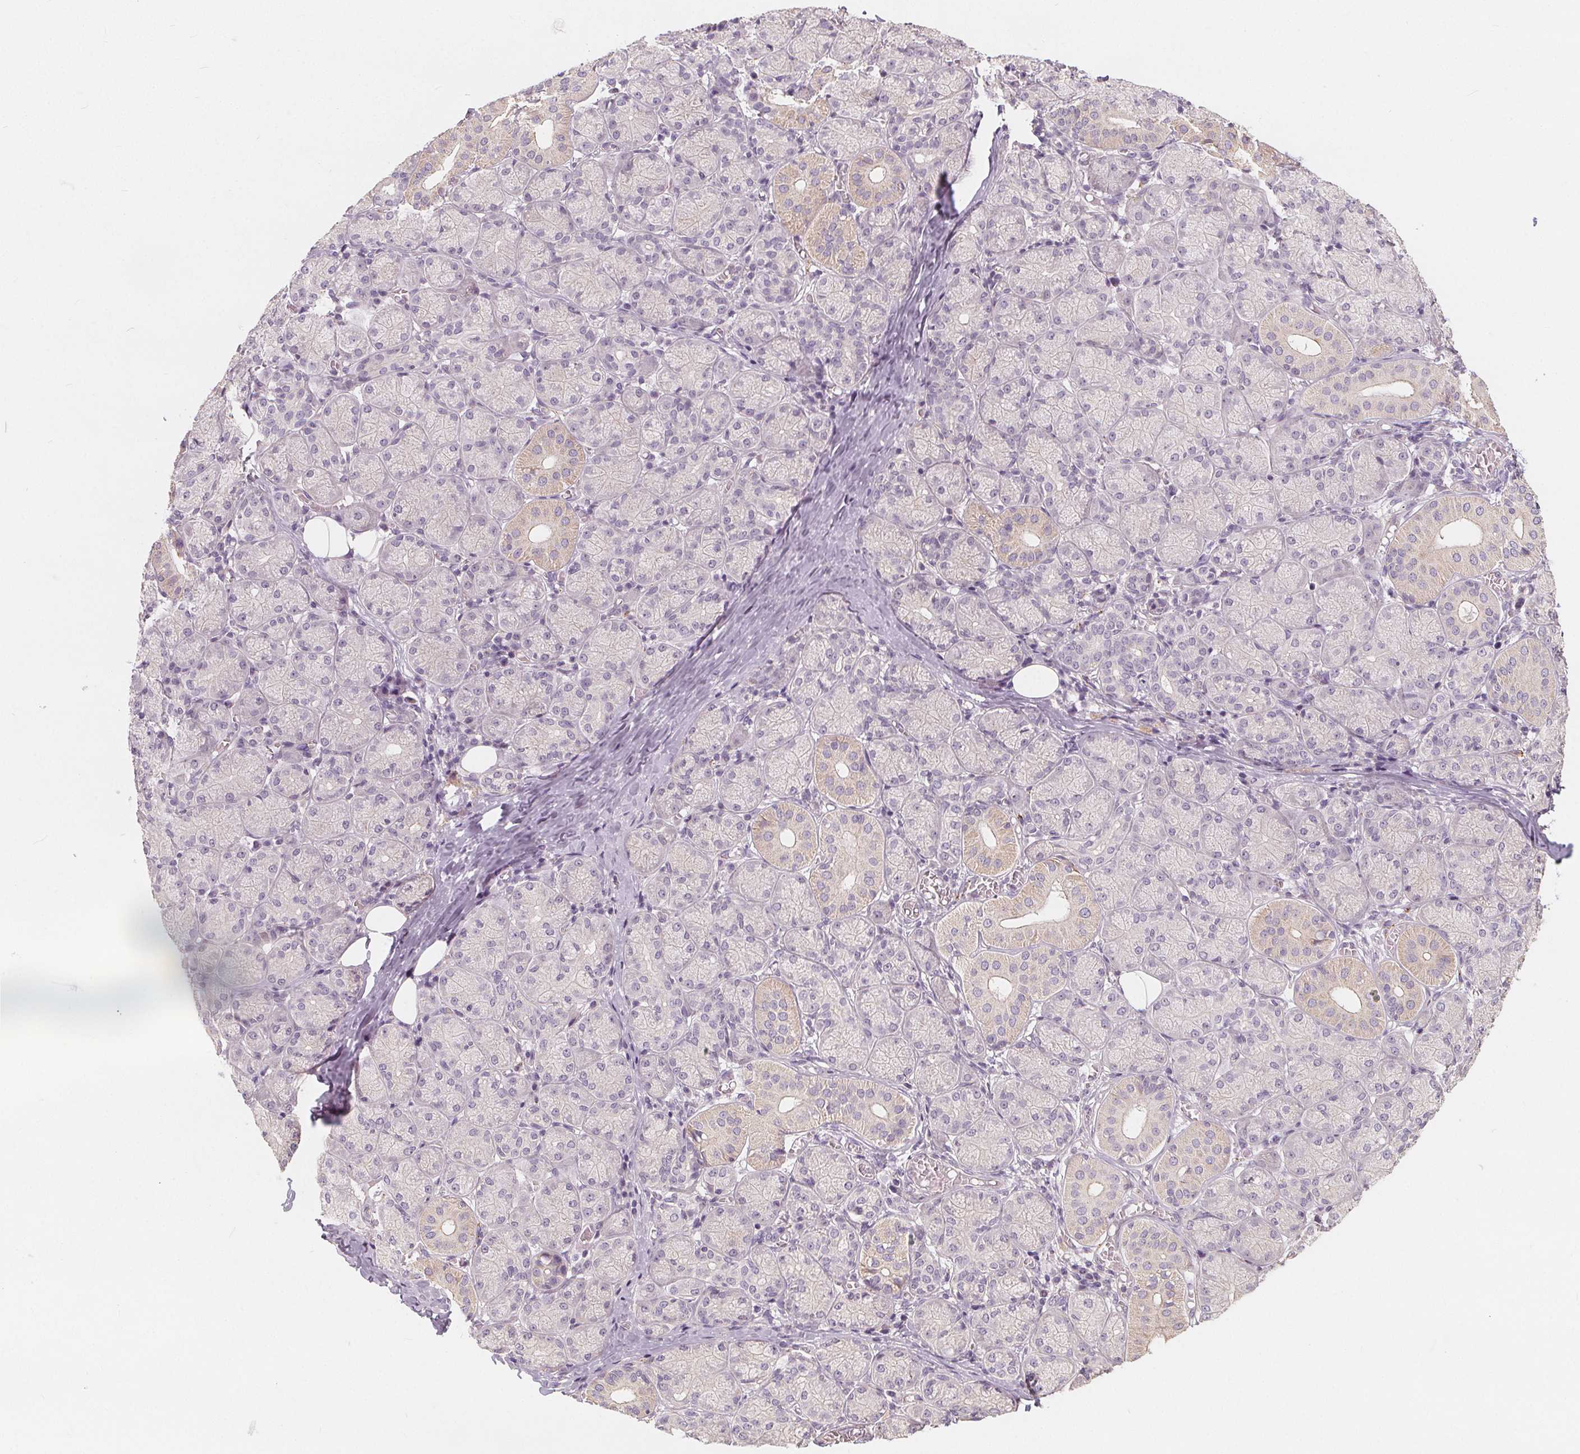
{"staining": {"intensity": "negative", "quantity": "none", "location": "none"}, "tissue": "salivary gland", "cell_type": "Glandular cells", "image_type": "normal", "snomed": [{"axis": "morphology", "description": "Normal tissue, NOS"}, {"axis": "topography", "description": "Salivary gland"}, {"axis": "topography", "description": "Peripheral nerve tissue"}], "caption": "Benign salivary gland was stained to show a protein in brown. There is no significant positivity in glandular cells.", "gene": "DRC3", "patient": {"sex": "female", "age": 24}}